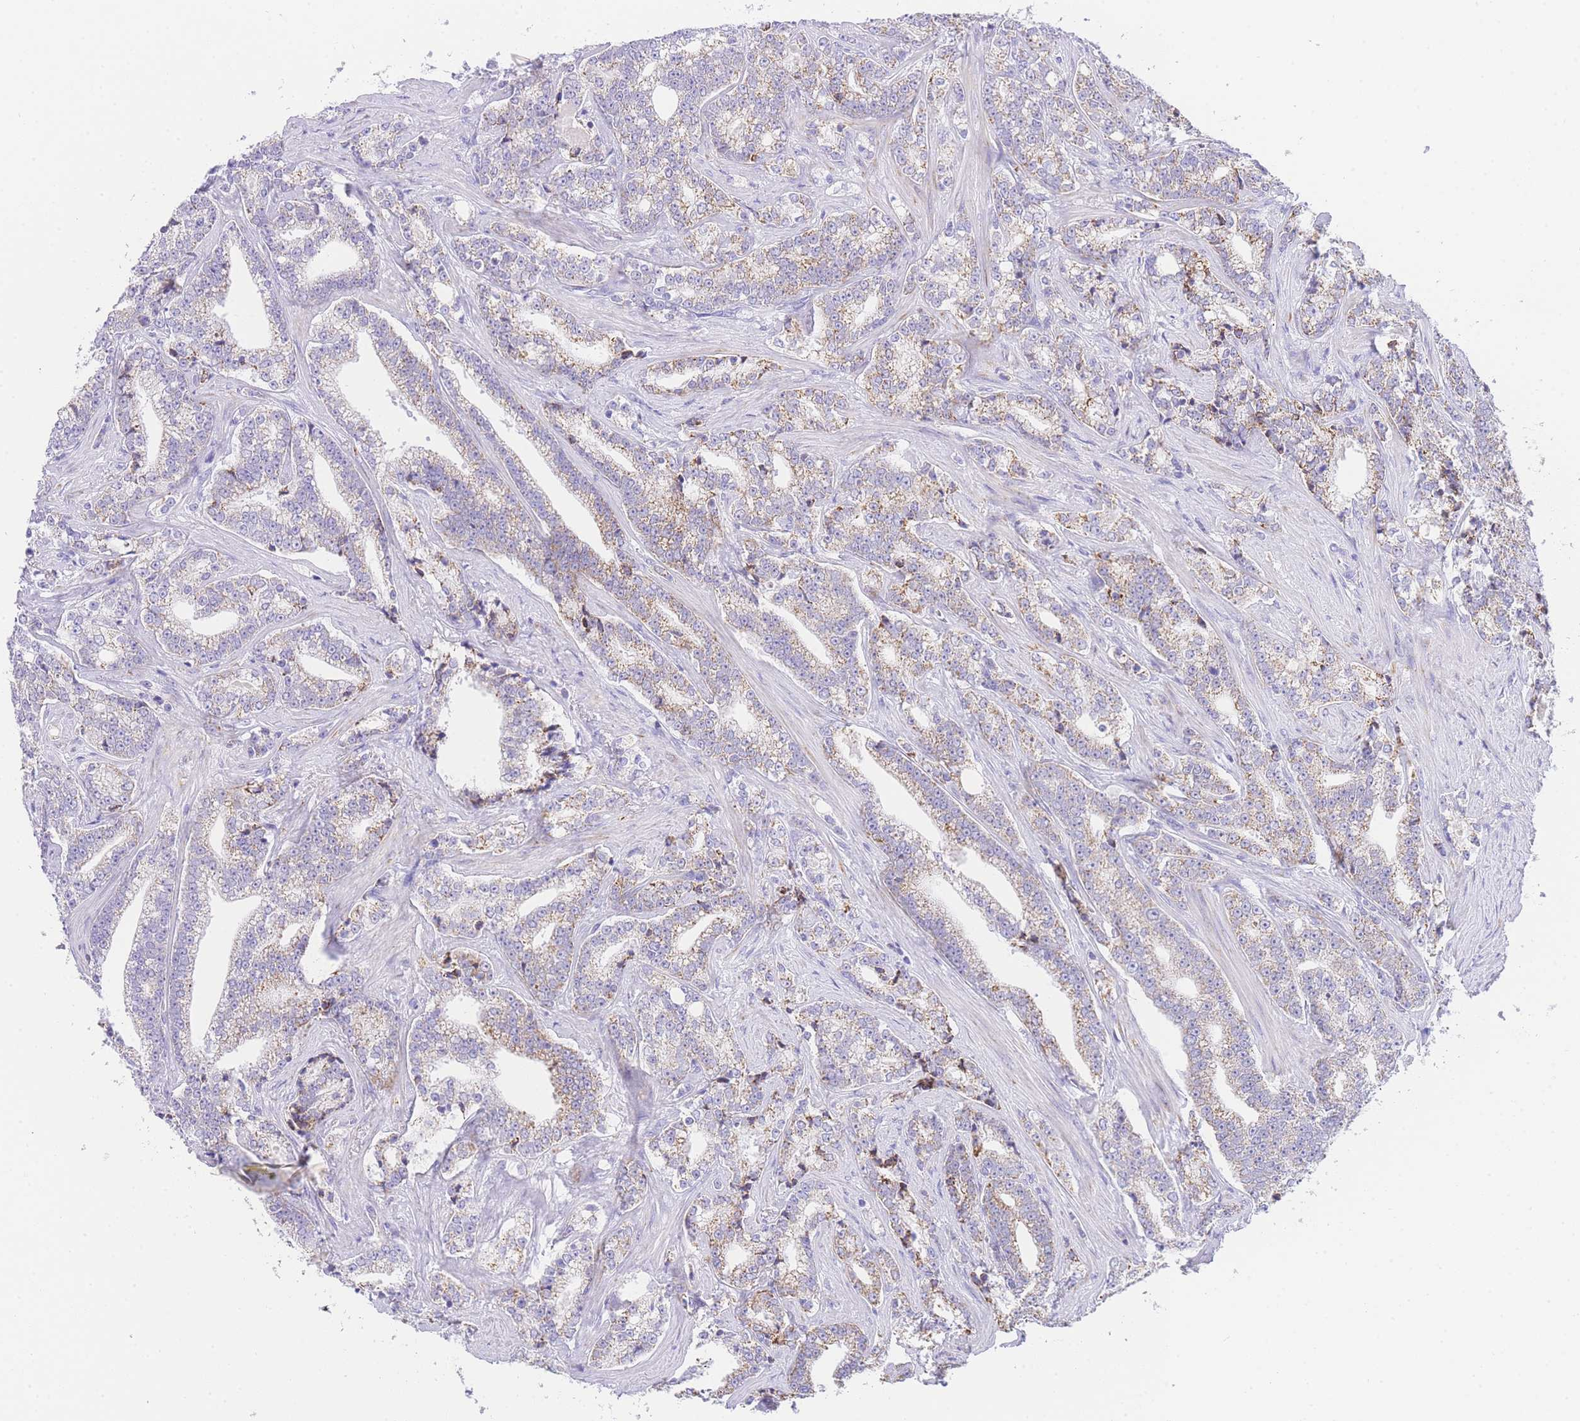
{"staining": {"intensity": "weak", "quantity": "25%-75%", "location": "cytoplasmic/membranous"}, "tissue": "prostate cancer", "cell_type": "Tumor cells", "image_type": "cancer", "snomed": [{"axis": "morphology", "description": "Adenocarcinoma, High grade"}, {"axis": "topography", "description": "Prostate"}], "caption": "Tumor cells reveal low levels of weak cytoplasmic/membranous positivity in about 25%-75% of cells in human prostate cancer (high-grade adenocarcinoma). Using DAB (3,3'-diaminobenzidine) (brown) and hematoxylin (blue) stains, captured at high magnification using brightfield microscopy.", "gene": "NKD2", "patient": {"sex": "male", "age": 67}}